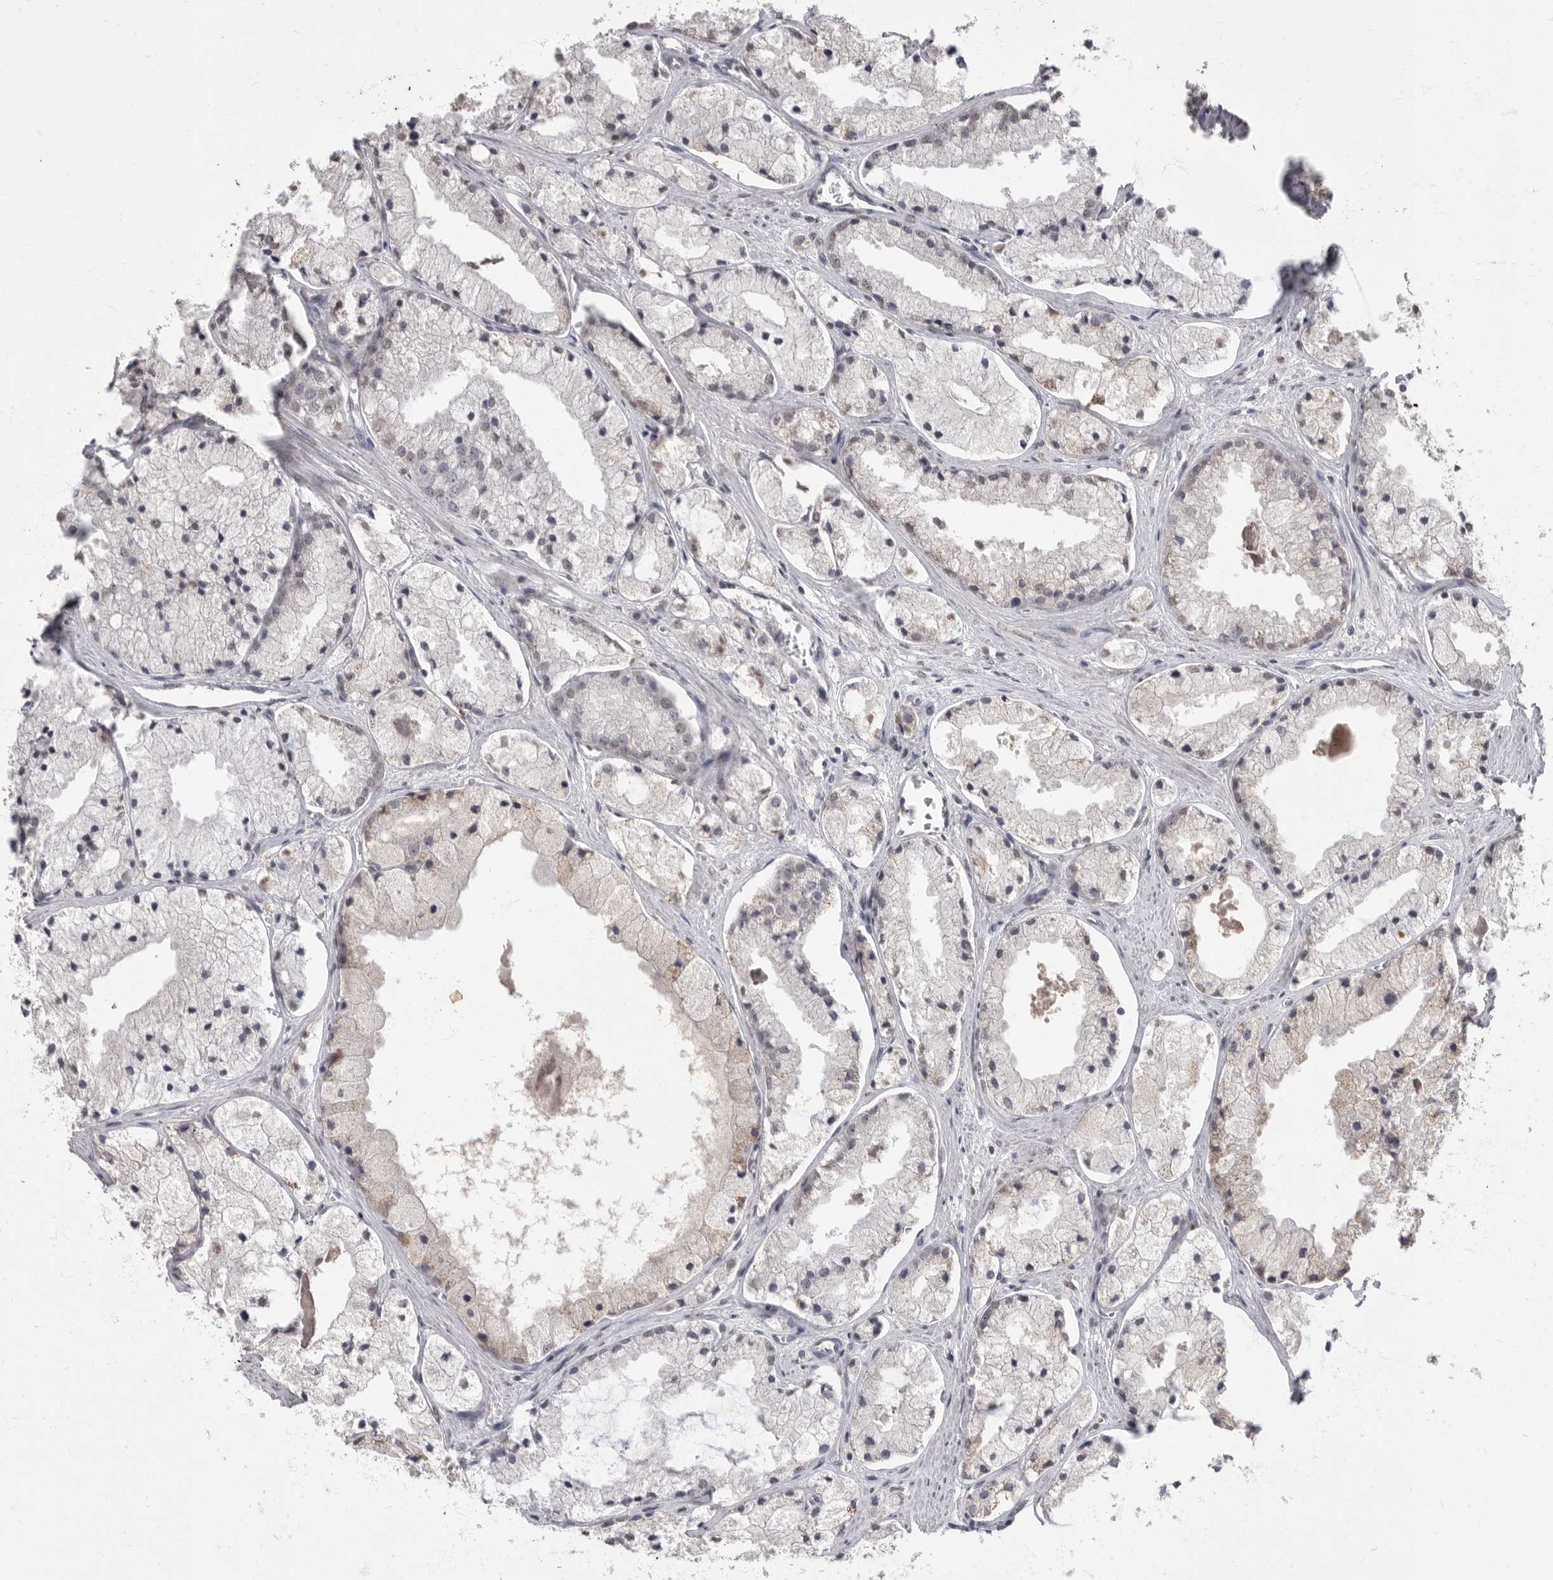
{"staining": {"intensity": "negative", "quantity": "none", "location": "none"}, "tissue": "prostate cancer", "cell_type": "Tumor cells", "image_type": "cancer", "snomed": [{"axis": "morphology", "description": "Adenocarcinoma, High grade"}, {"axis": "topography", "description": "Prostate"}], "caption": "An image of prostate cancer (adenocarcinoma (high-grade)) stained for a protein reveals no brown staining in tumor cells.", "gene": "NBL1", "patient": {"sex": "male", "age": 50}}